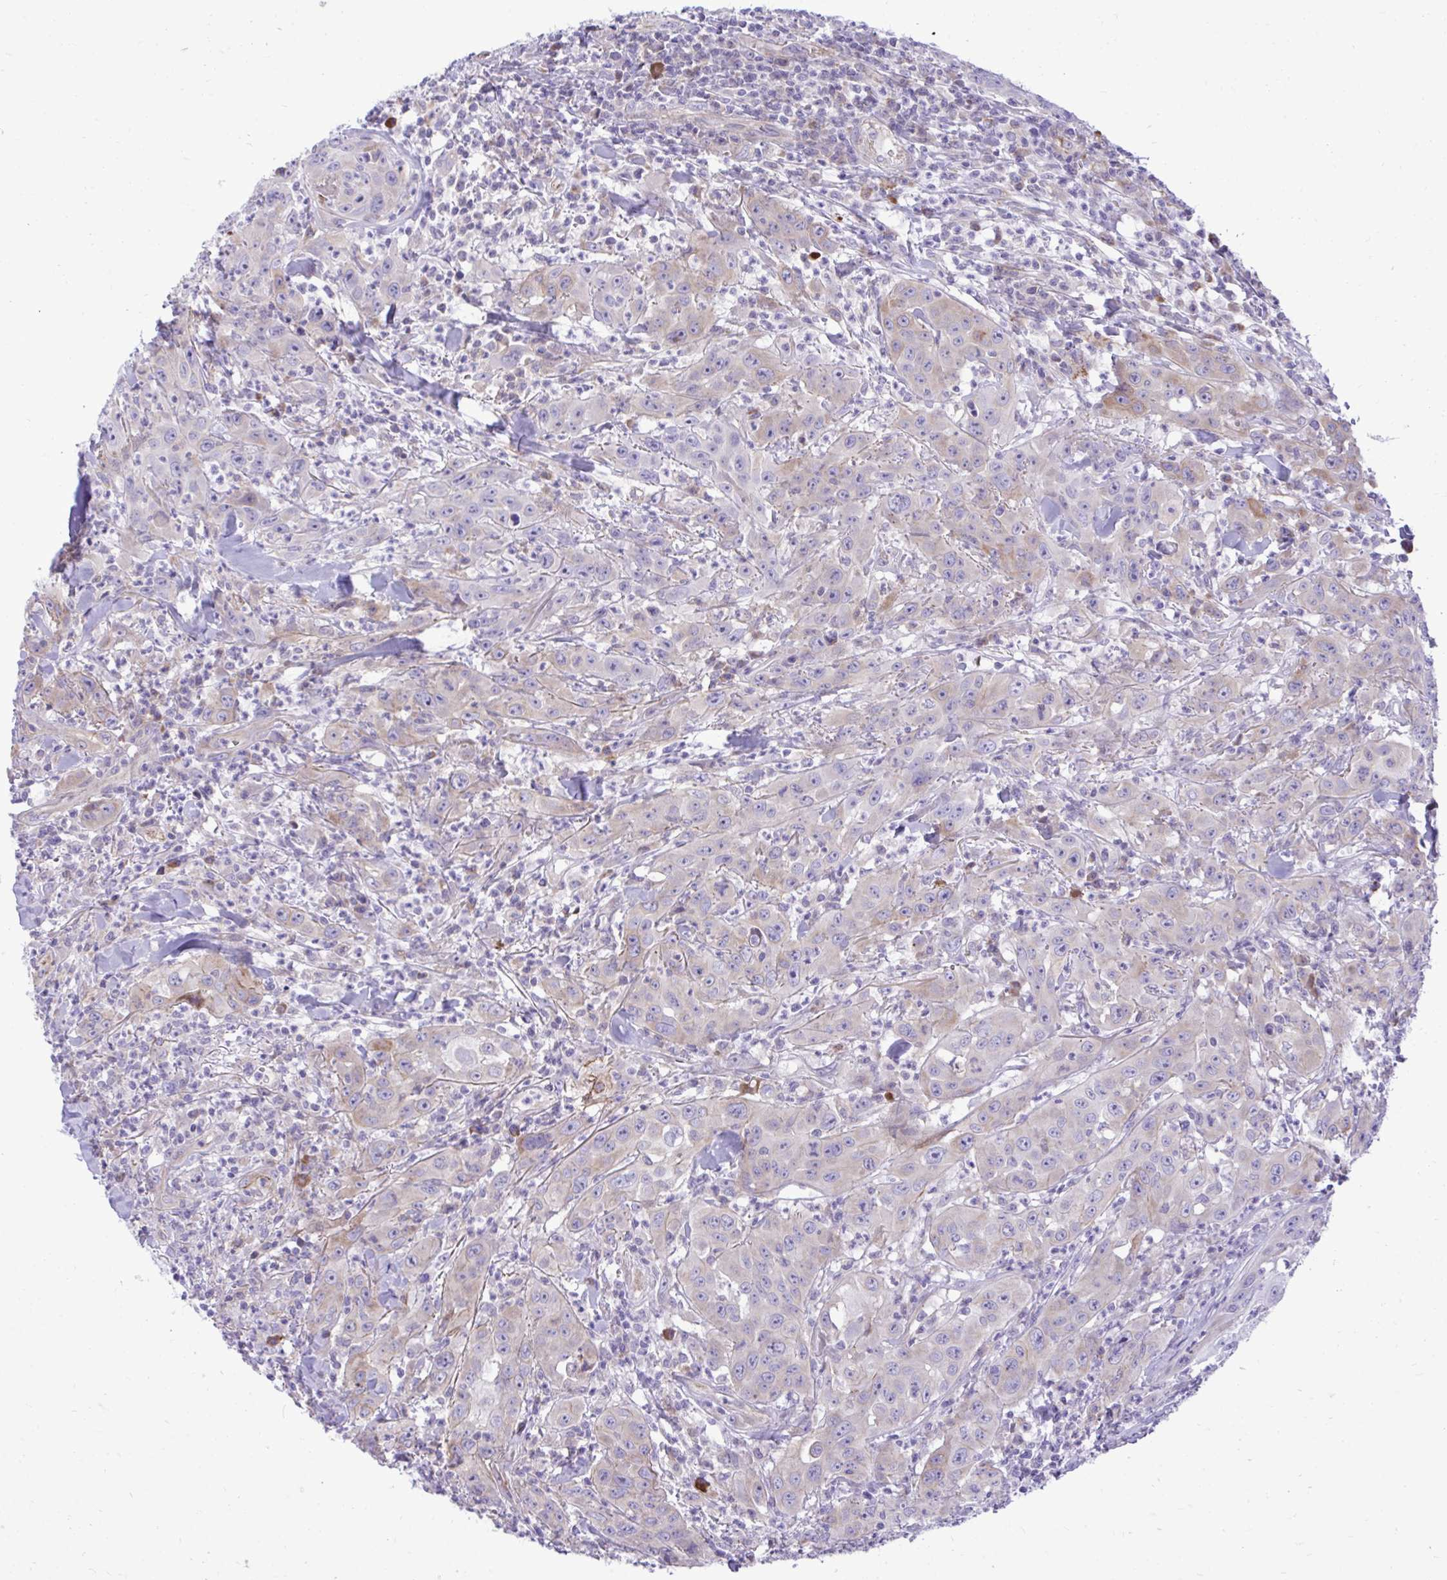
{"staining": {"intensity": "weak", "quantity": "25%-75%", "location": "cytoplasmic/membranous"}, "tissue": "head and neck cancer", "cell_type": "Tumor cells", "image_type": "cancer", "snomed": [{"axis": "morphology", "description": "Squamous cell carcinoma, NOS"}, {"axis": "topography", "description": "Skin"}, {"axis": "topography", "description": "Head-Neck"}], "caption": "A high-resolution image shows immunohistochemistry (IHC) staining of squamous cell carcinoma (head and neck), which exhibits weak cytoplasmic/membranous staining in about 25%-75% of tumor cells.", "gene": "METTL9", "patient": {"sex": "male", "age": 80}}